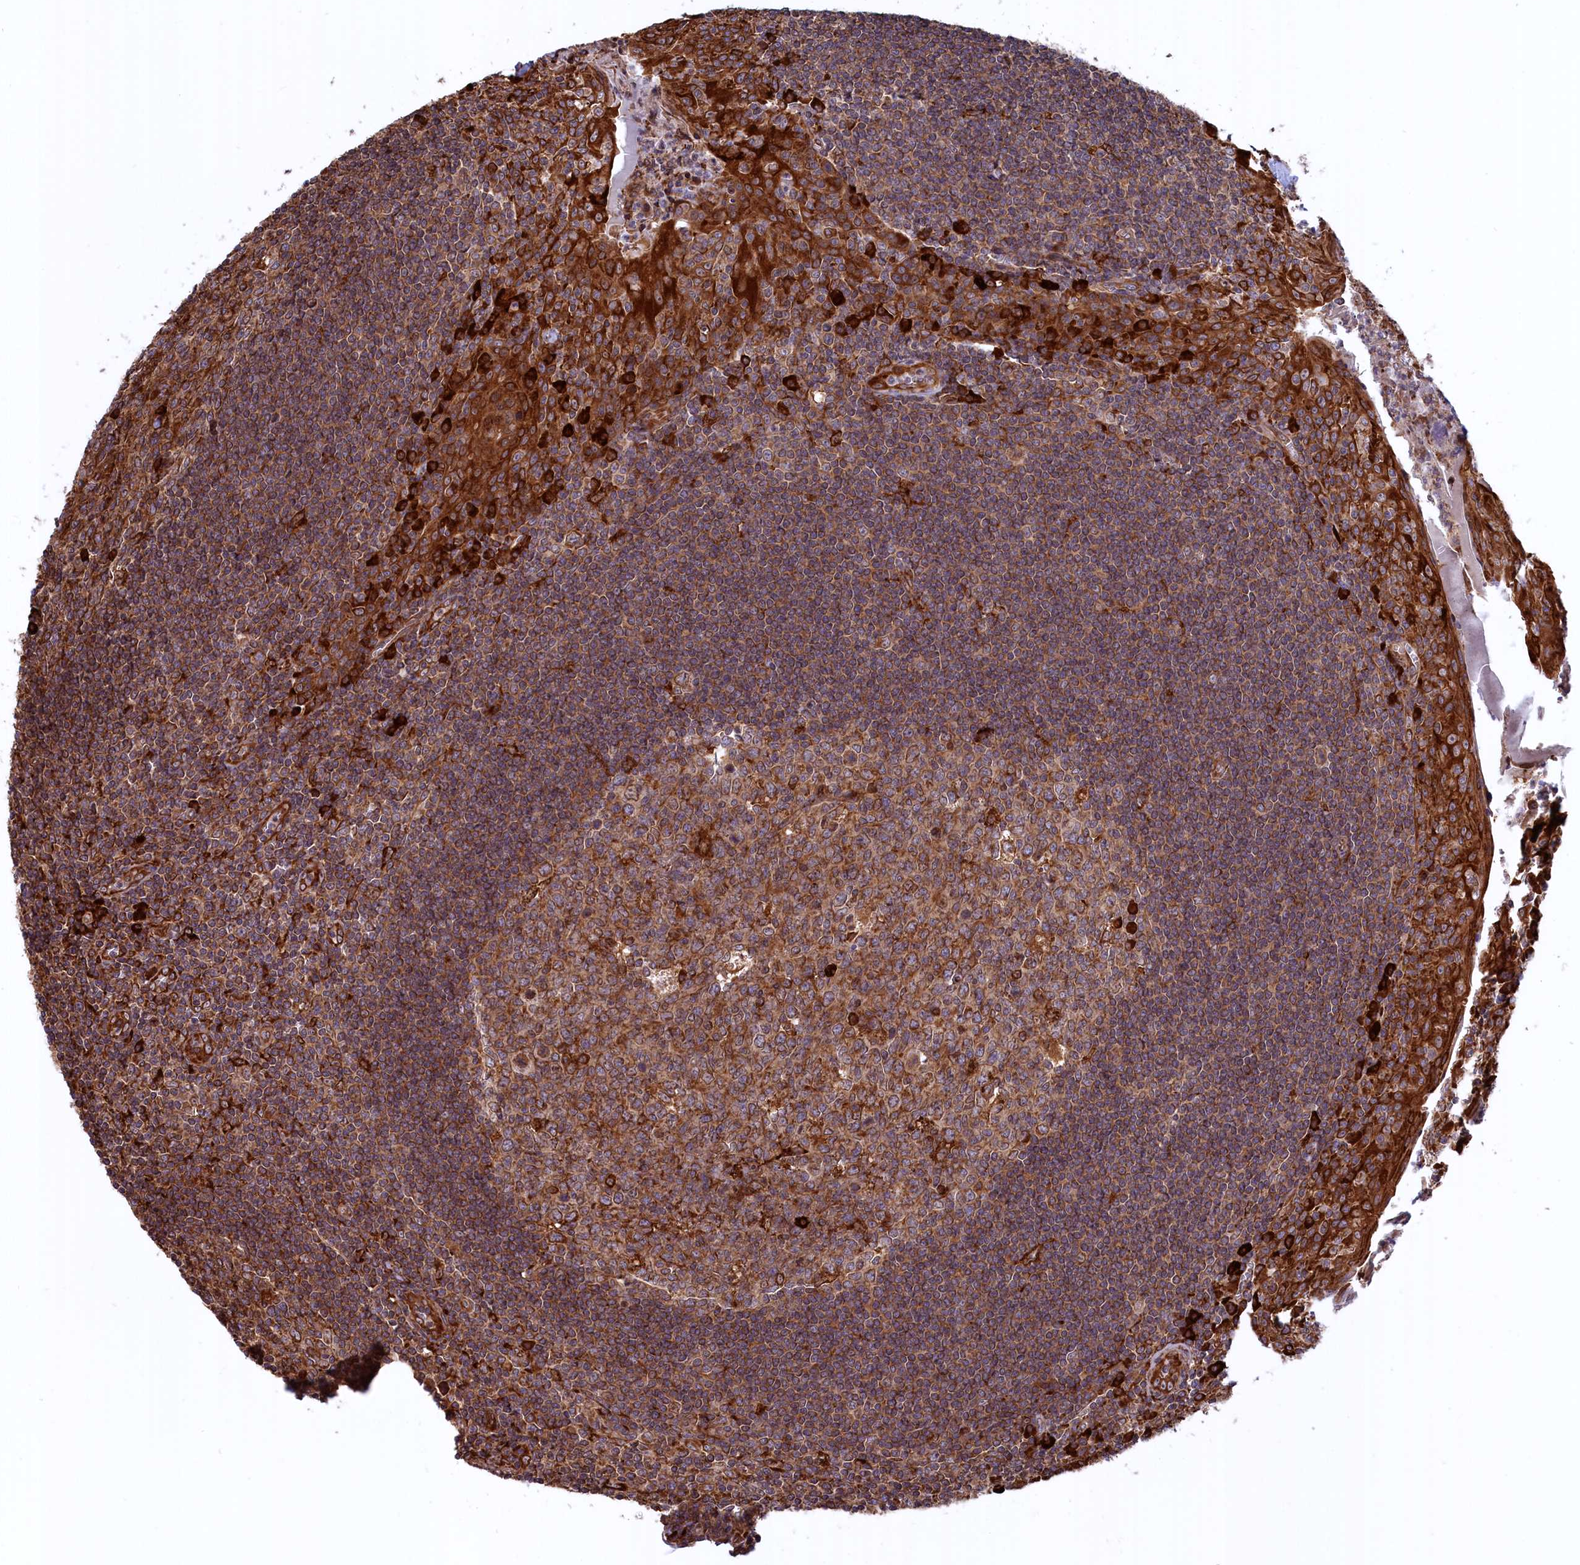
{"staining": {"intensity": "strong", "quantity": "25%-75%", "location": "cytoplasmic/membranous"}, "tissue": "tonsil", "cell_type": "Germinal center cells", "image_type": "normal", "snomed": [{"axis": "morphology", "description": "Normal tissue, NOS"}, {"axis": "topography", "description": "Tonsil"}], "caption": "An immunohistochemistry image of unremarkable tissue is shown. Protein staining in brown labels strong cytoplasmic/membranous positivity in tonsil within germinal center cells.", "gene": "PLA2G4C", "patient": {"sex": "male", "age": 27}}